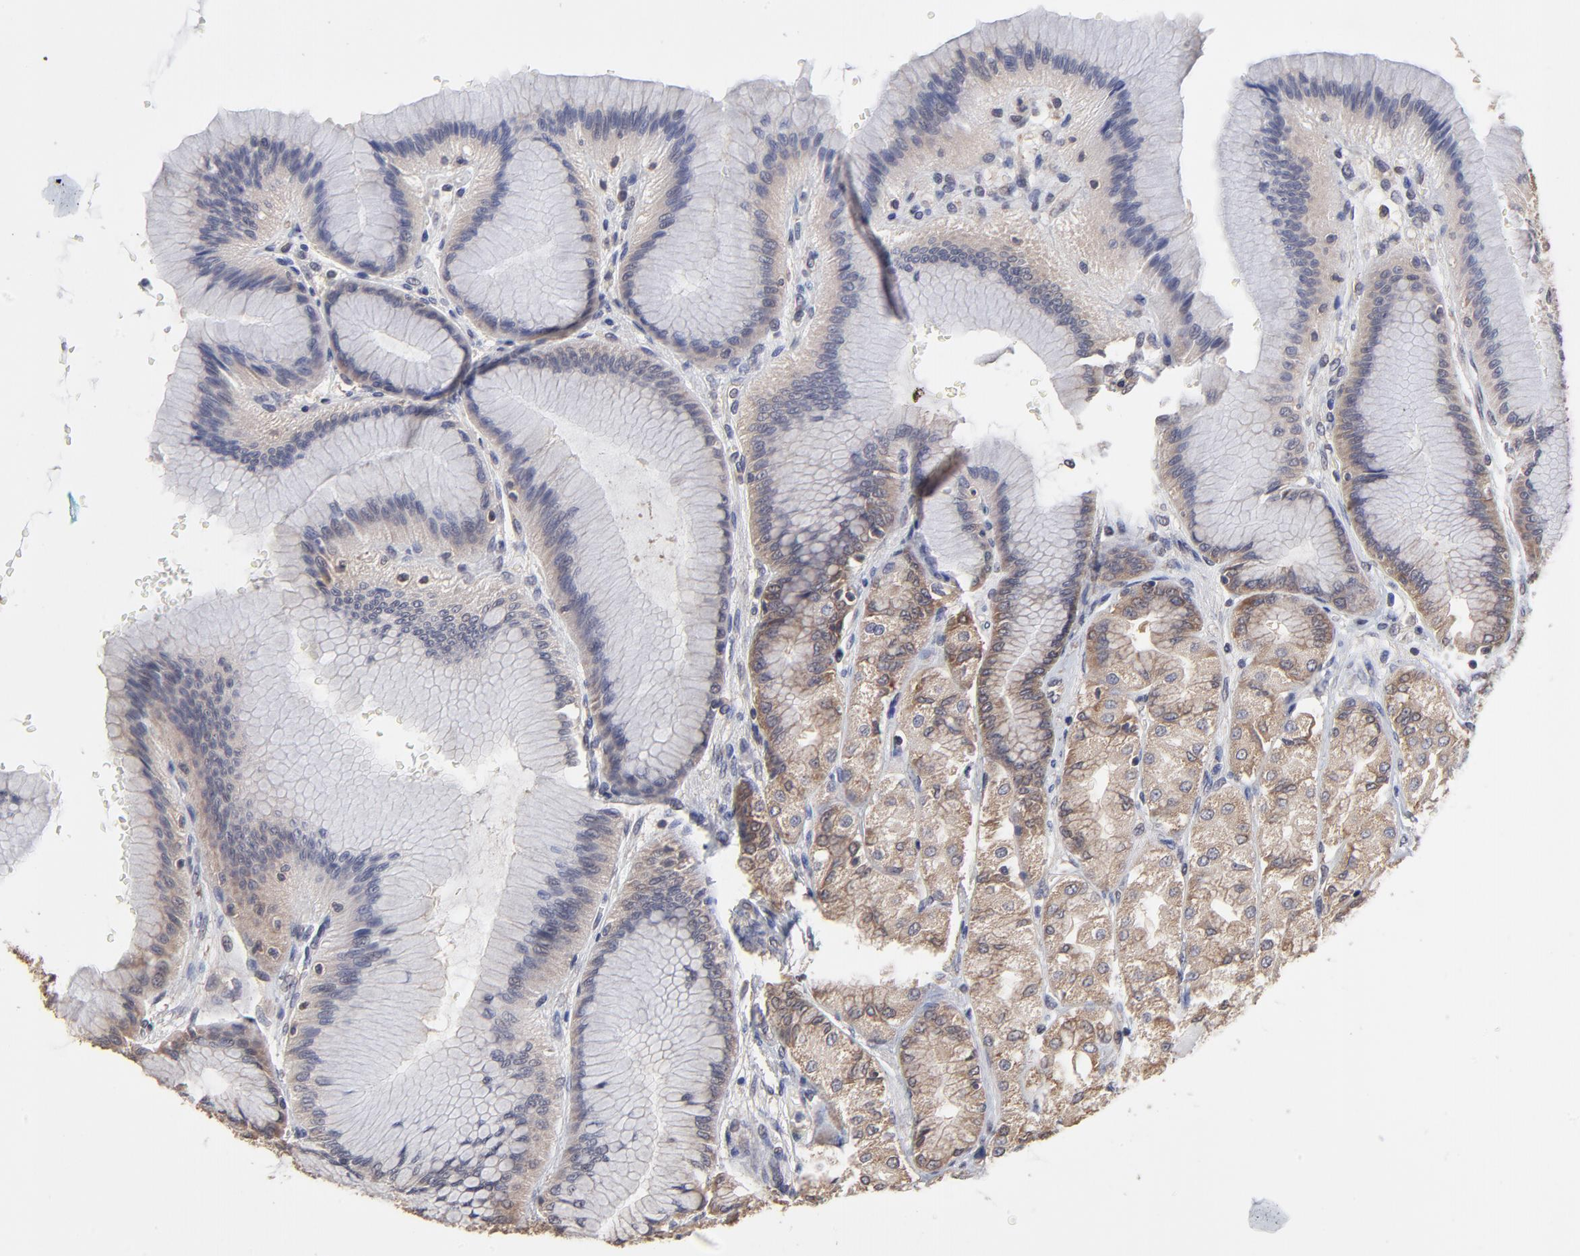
{"staining": {"intensity": "strong", "quantity": "25%-75%", "location": "cytoplasmic/membranous"}, "tissue": "stomach", "cell_type": "Glandular cells", "image_type": "normal", "snomed": [{"axis": "morphology", "description": "Normal tissue, NOS"}, {"axis": "morphology", "description": "Adenocarcinoma, NOS"}, {"axis": "topography", "description": "Stomach"}, {"axis": "topography", "description": "Stomach, lower"}], "caption": "Brown immunohistochemical staining in benign human stomach reveals strong cytoplasmic/membranous staining in approximately 25%-75% of glandular cells. (Brightfield microscopy of DAB IHC at high magnification).", "gene": "CCT2", "patient": {"sex": "female", "age": 65}}